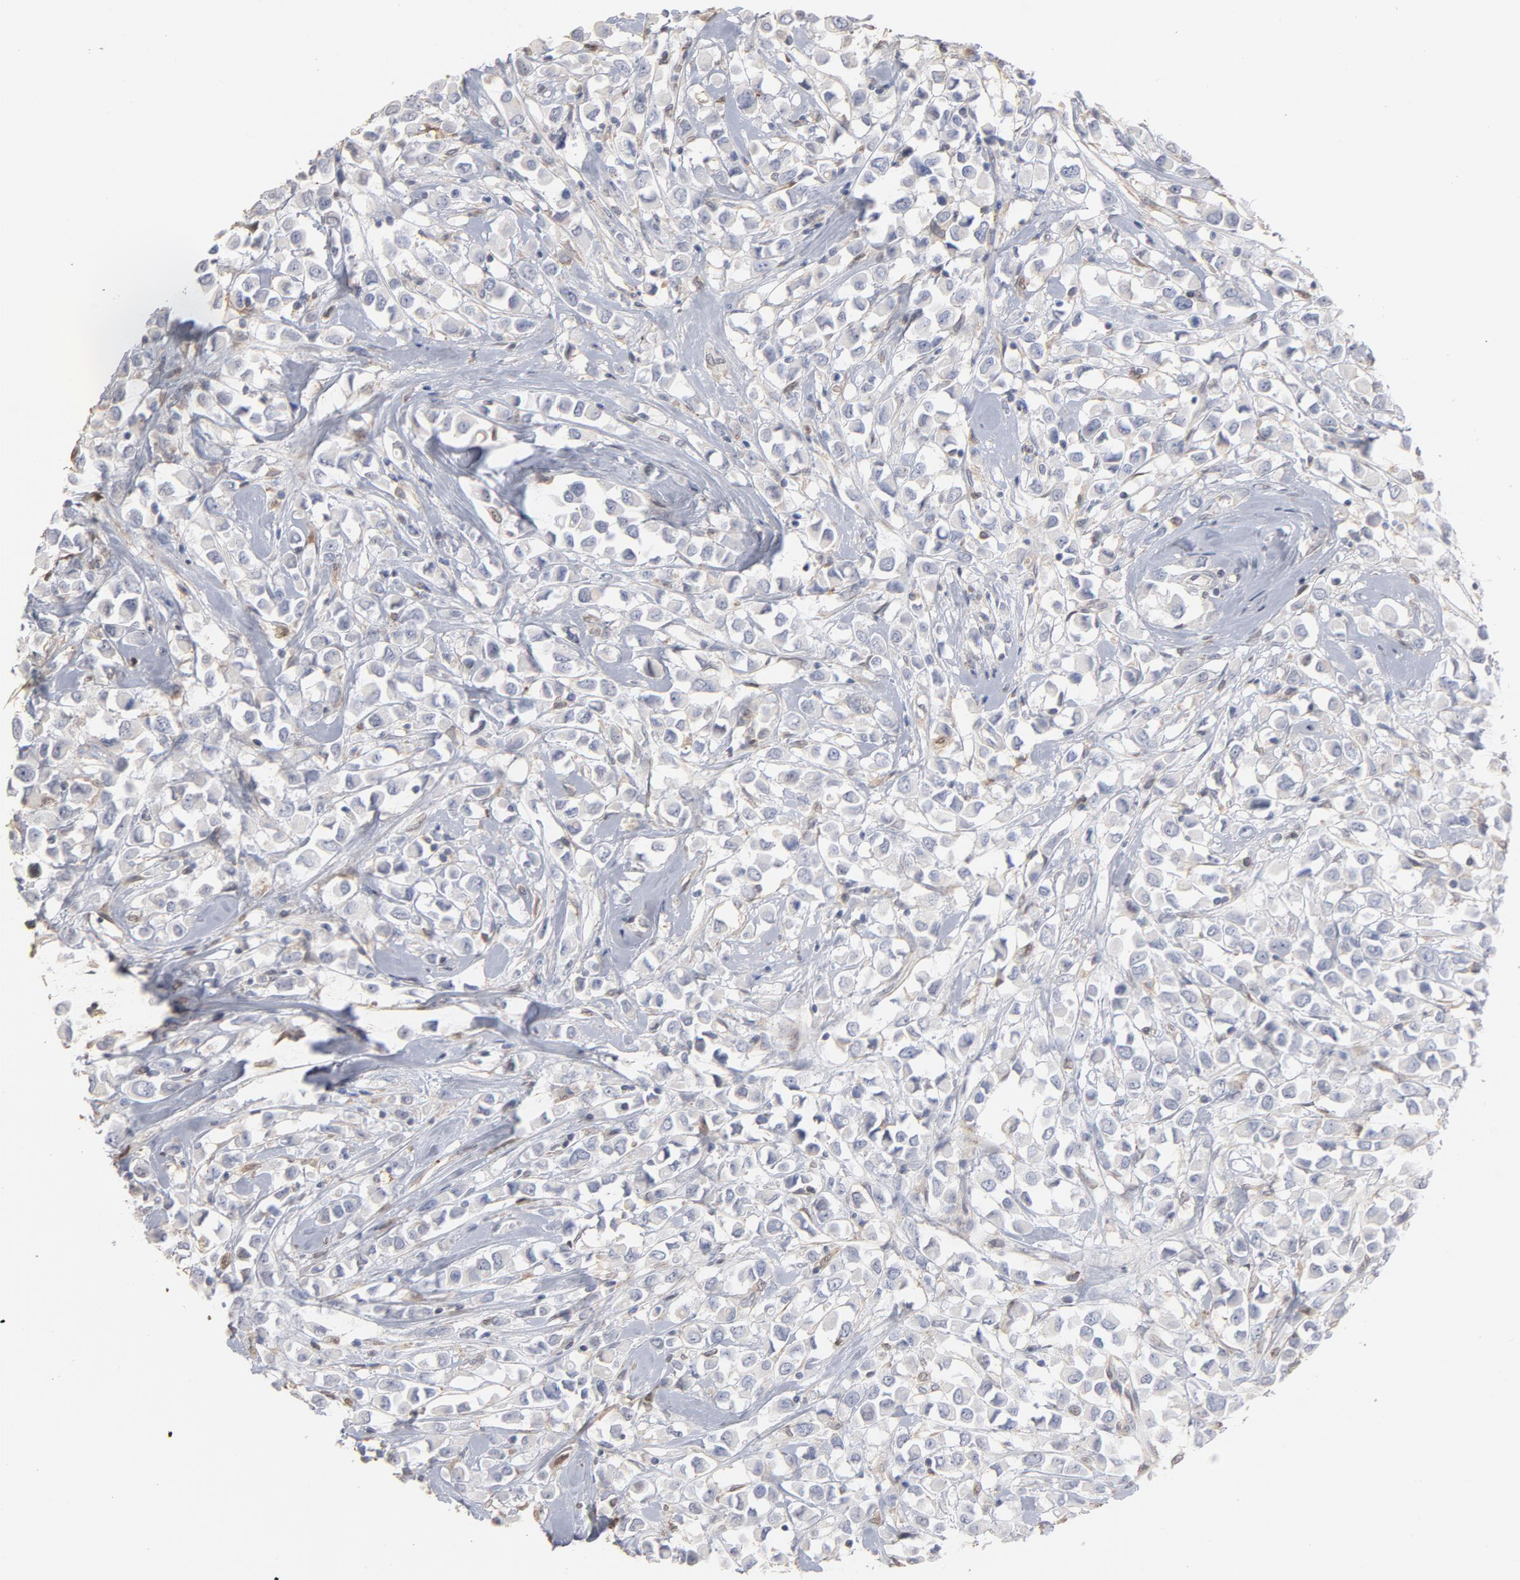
{"staining": {"intensity": "negative", "quantity": "none", "location": "none"}, "tissue": "breast cancer", "cell_type": "Tumor cells", "image_type": "cancer", "snomed": [{"axis": "morphology", "description": "Duct carcinoma"}, {"axis": "topography", "description": "Breast"}], "caption": "Breast cancer (intraductal carcinoma) was stained to show a protein in brown. There is no significant positivity in tumor cells.", "gene": "PNMA1", "patient": {"sex": "female", "age": 61}}